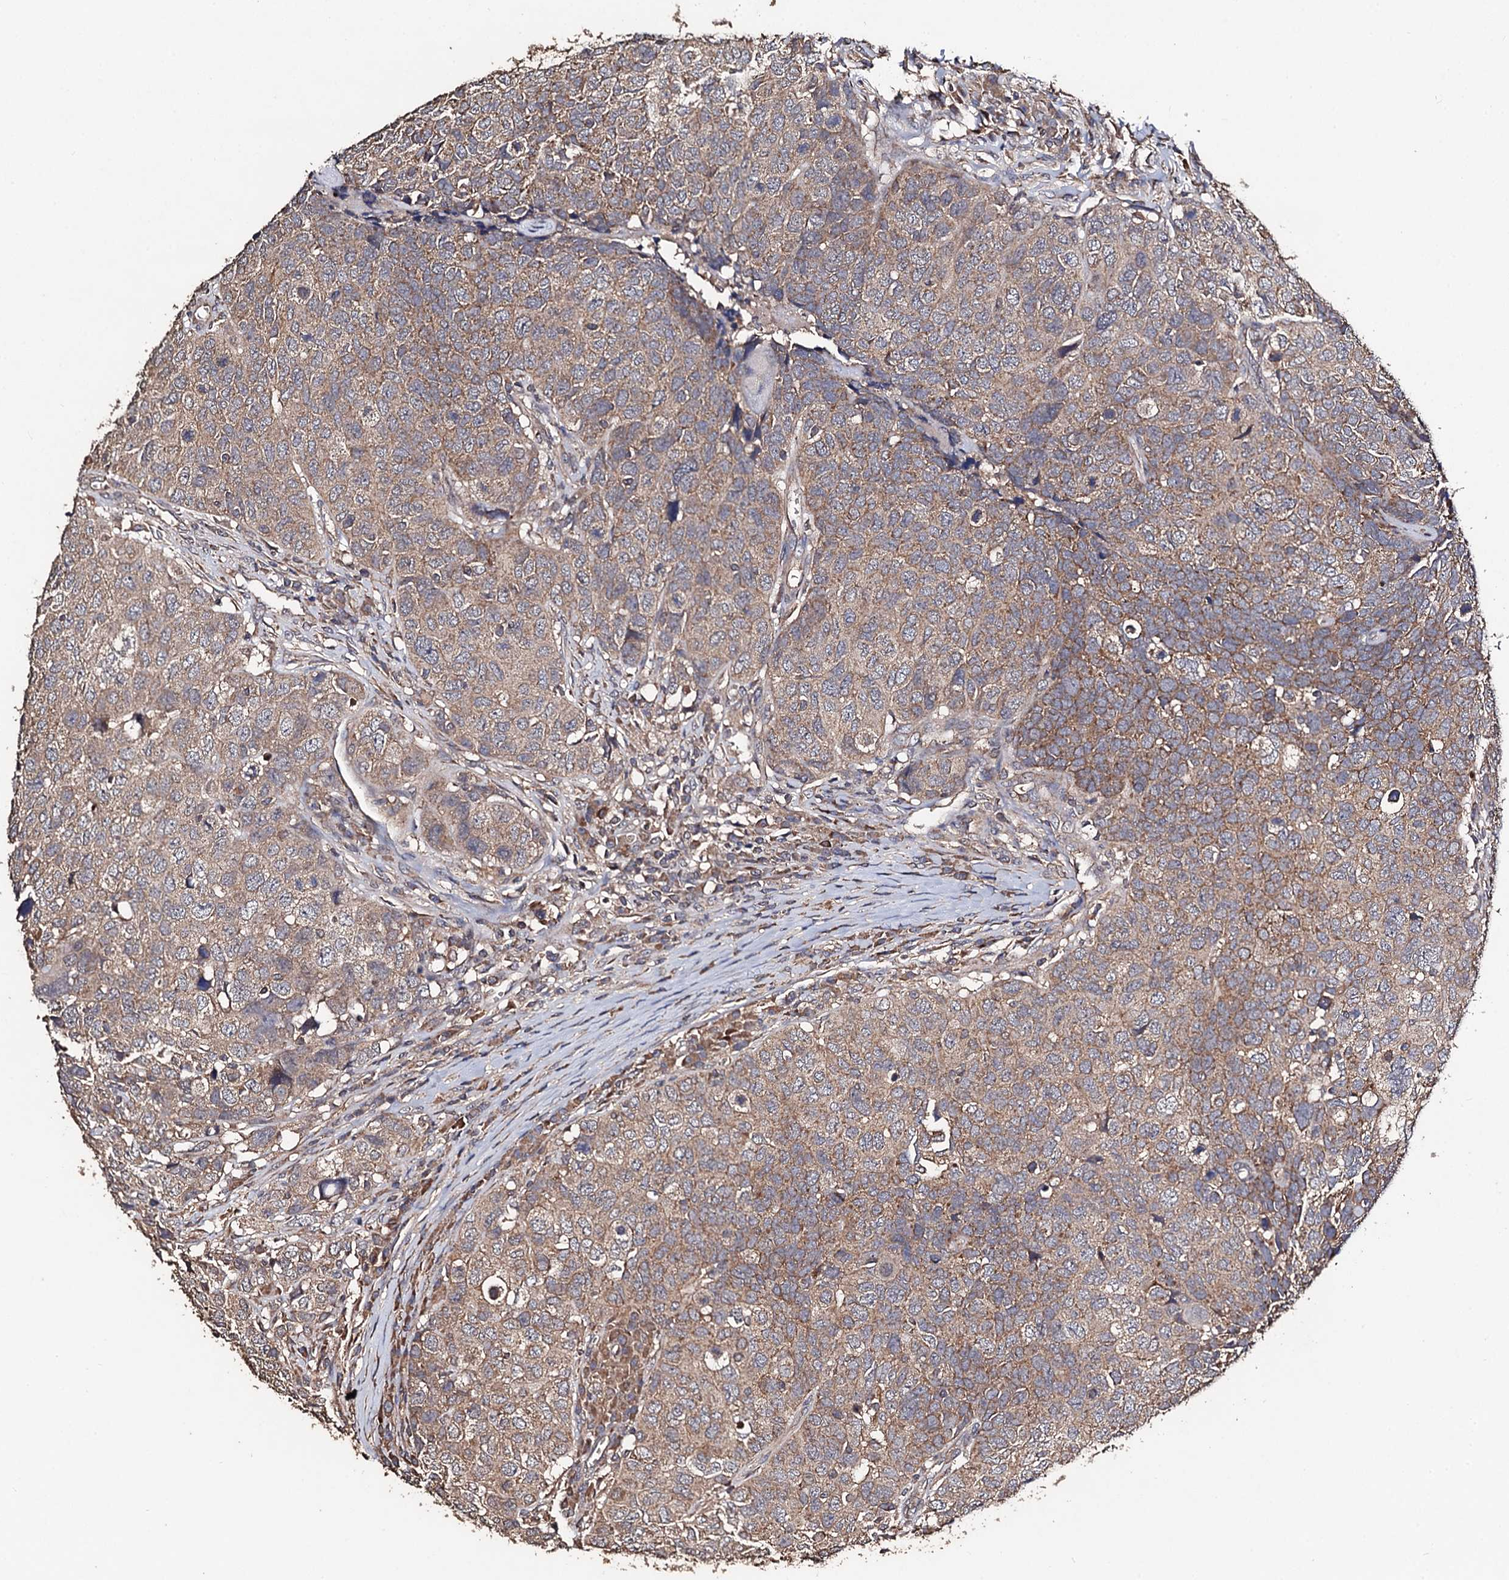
{"staining": {"intensity": "moderate", "quantity": ">75%", "location": "cytoplasmic/membranous"}, "tissue": "head and neck cancer", "cell_type": "Tumor cells", "image_type": "cancer", "snomed": [{"axis": "morphology", "description": "Squamous cell carcinoma, NOS"}, {"axis": "topography", "description": "Head-Neck"}], "caption": "A micrograph showing moderate cytoplasmic/membranous positivity in about >75% of tumor cells in squamous cell carcinoma (head and neck), as visualized by brown immunohistochemical staining.", "gene": "PPTC7", "patient": {"sex": "male", "age": 66}}